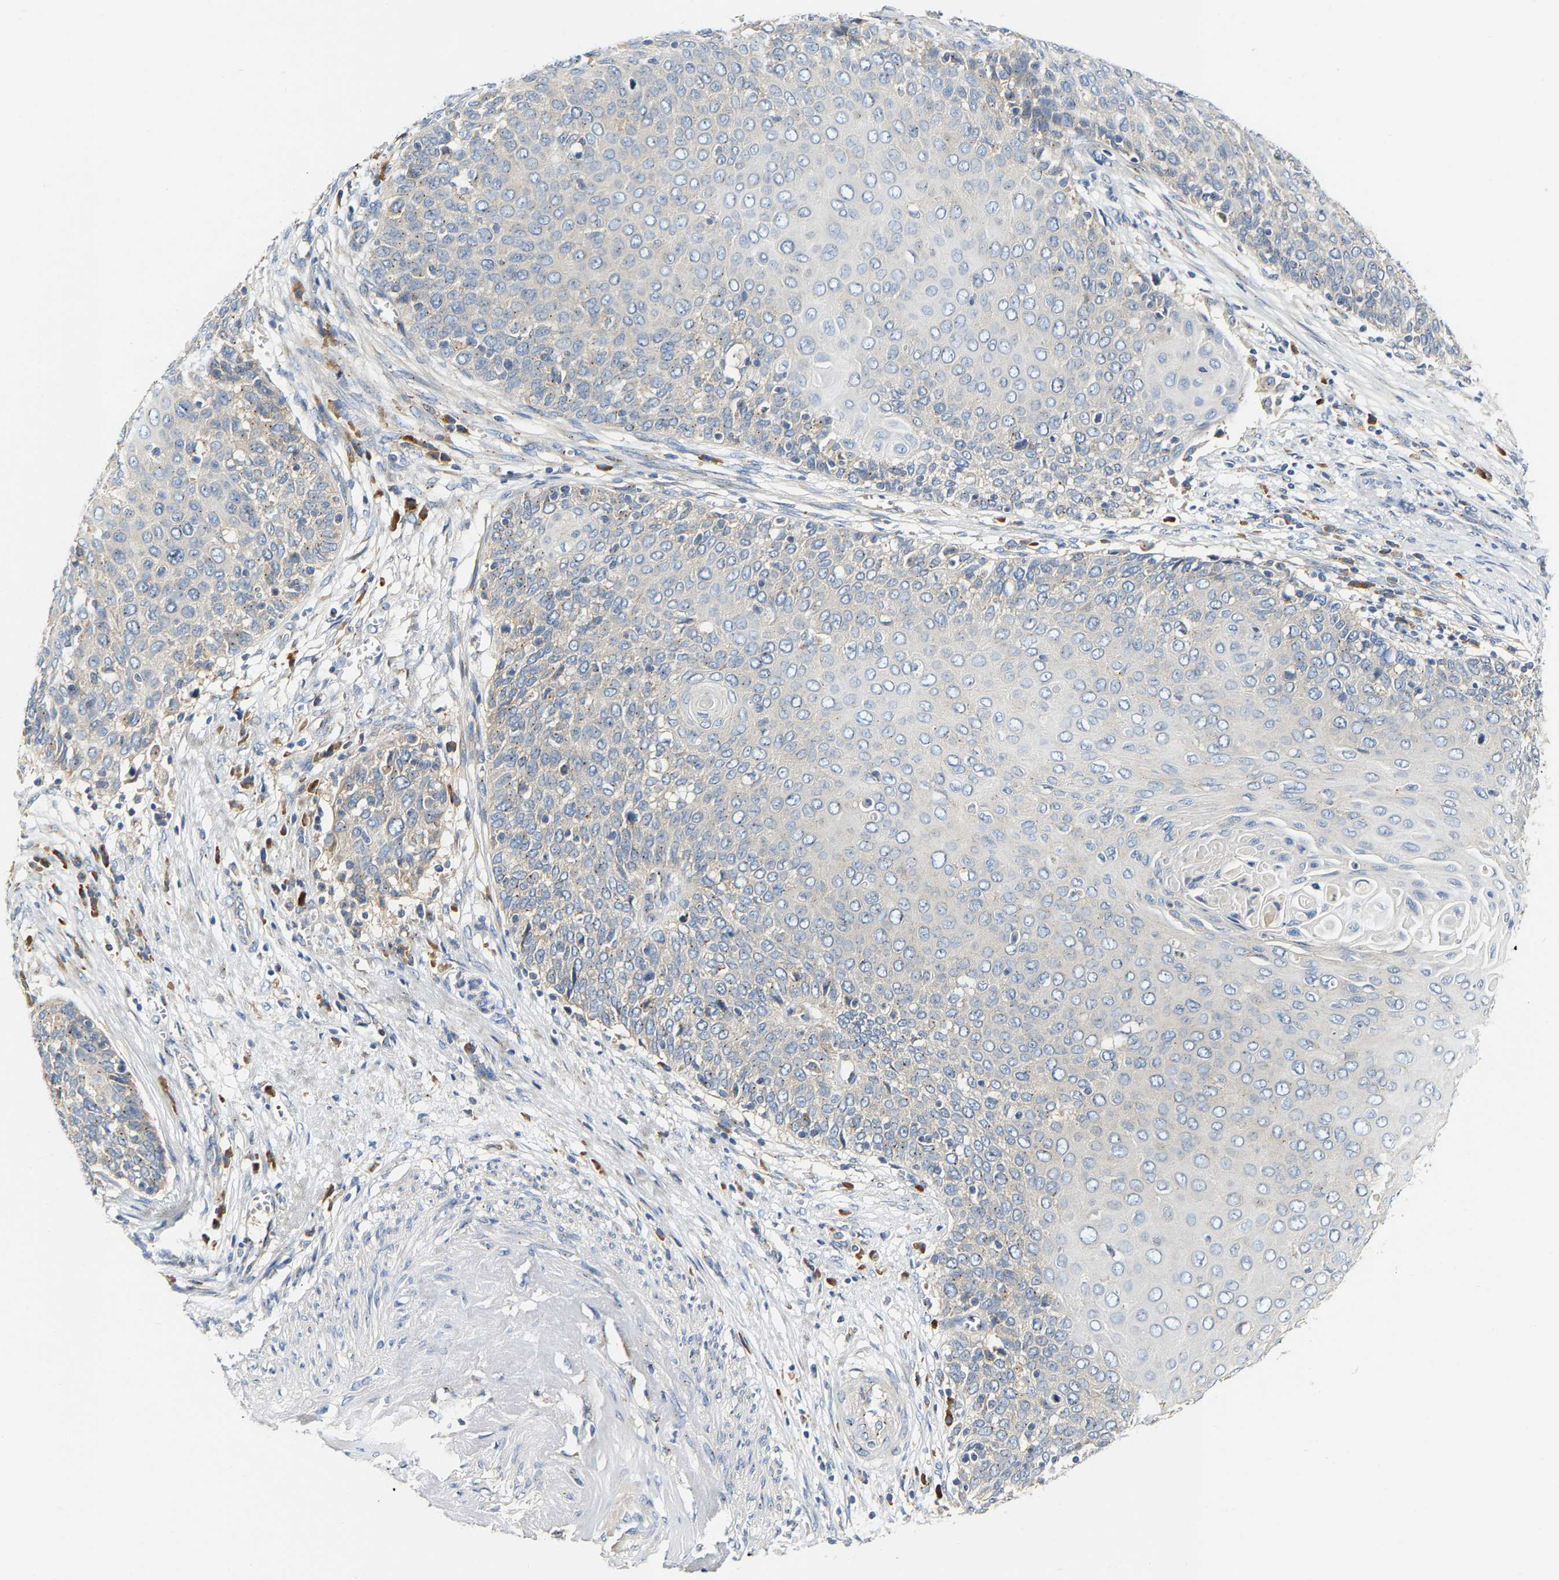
{"staining": {"intensity": "negative", "quantity": "none", "location": "none"}, "tissue": "cervical cancer", "cell_type": "Tumor cells", "image_type": "cancer", "snomed": [{"axis": "morphology", "description": "Squamous cell carcinoma, NOS"}, {"axis": "topography", "description": "Cervix"}], "caption": "Tumor cells are negative for brown protein staining in cervical squamous cell carcinoma.", "gene": "PCNT", "patient": {"sex": "female", "age": 39}}